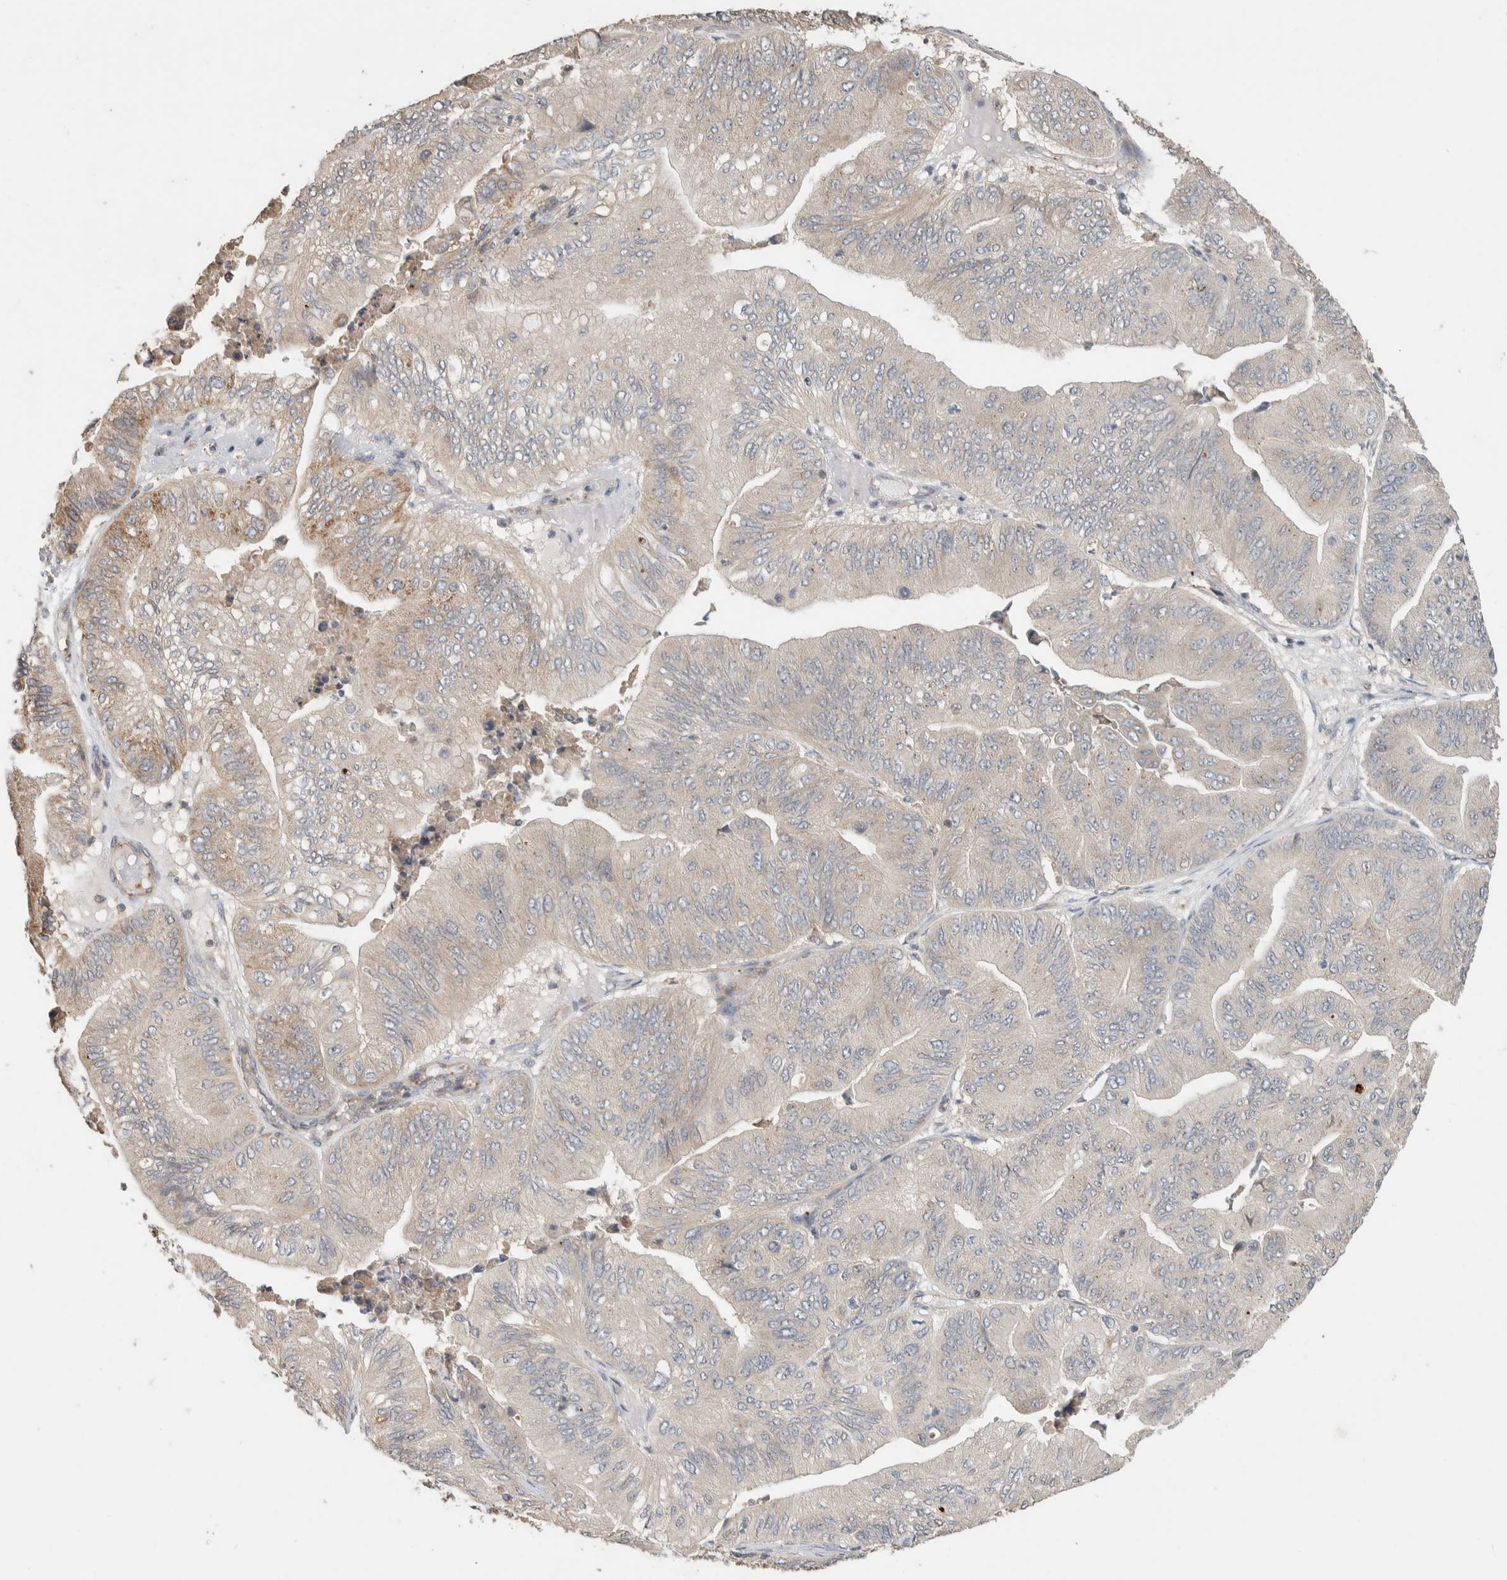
{"staining": {"intensity": "weak", "quantity": "<25%", "location": "cytoplasmic/membranous"}, "tissue": "ovarian cancer", "cell_type": "Tumor cells", "image_type": "cancer", "snomed": [{"axis": "morphology", "description": "Cystadenocarcinoma, mucinous, NOS"}, {"axis": "topography", "description": "Ovary"}], "caption": "Tumor cells are negative for brown protein staining in ovarian mucinous cystadenocarcinoma.", "gene": "DEPTOR", "patient": {"sex": "female", "age": 61}}